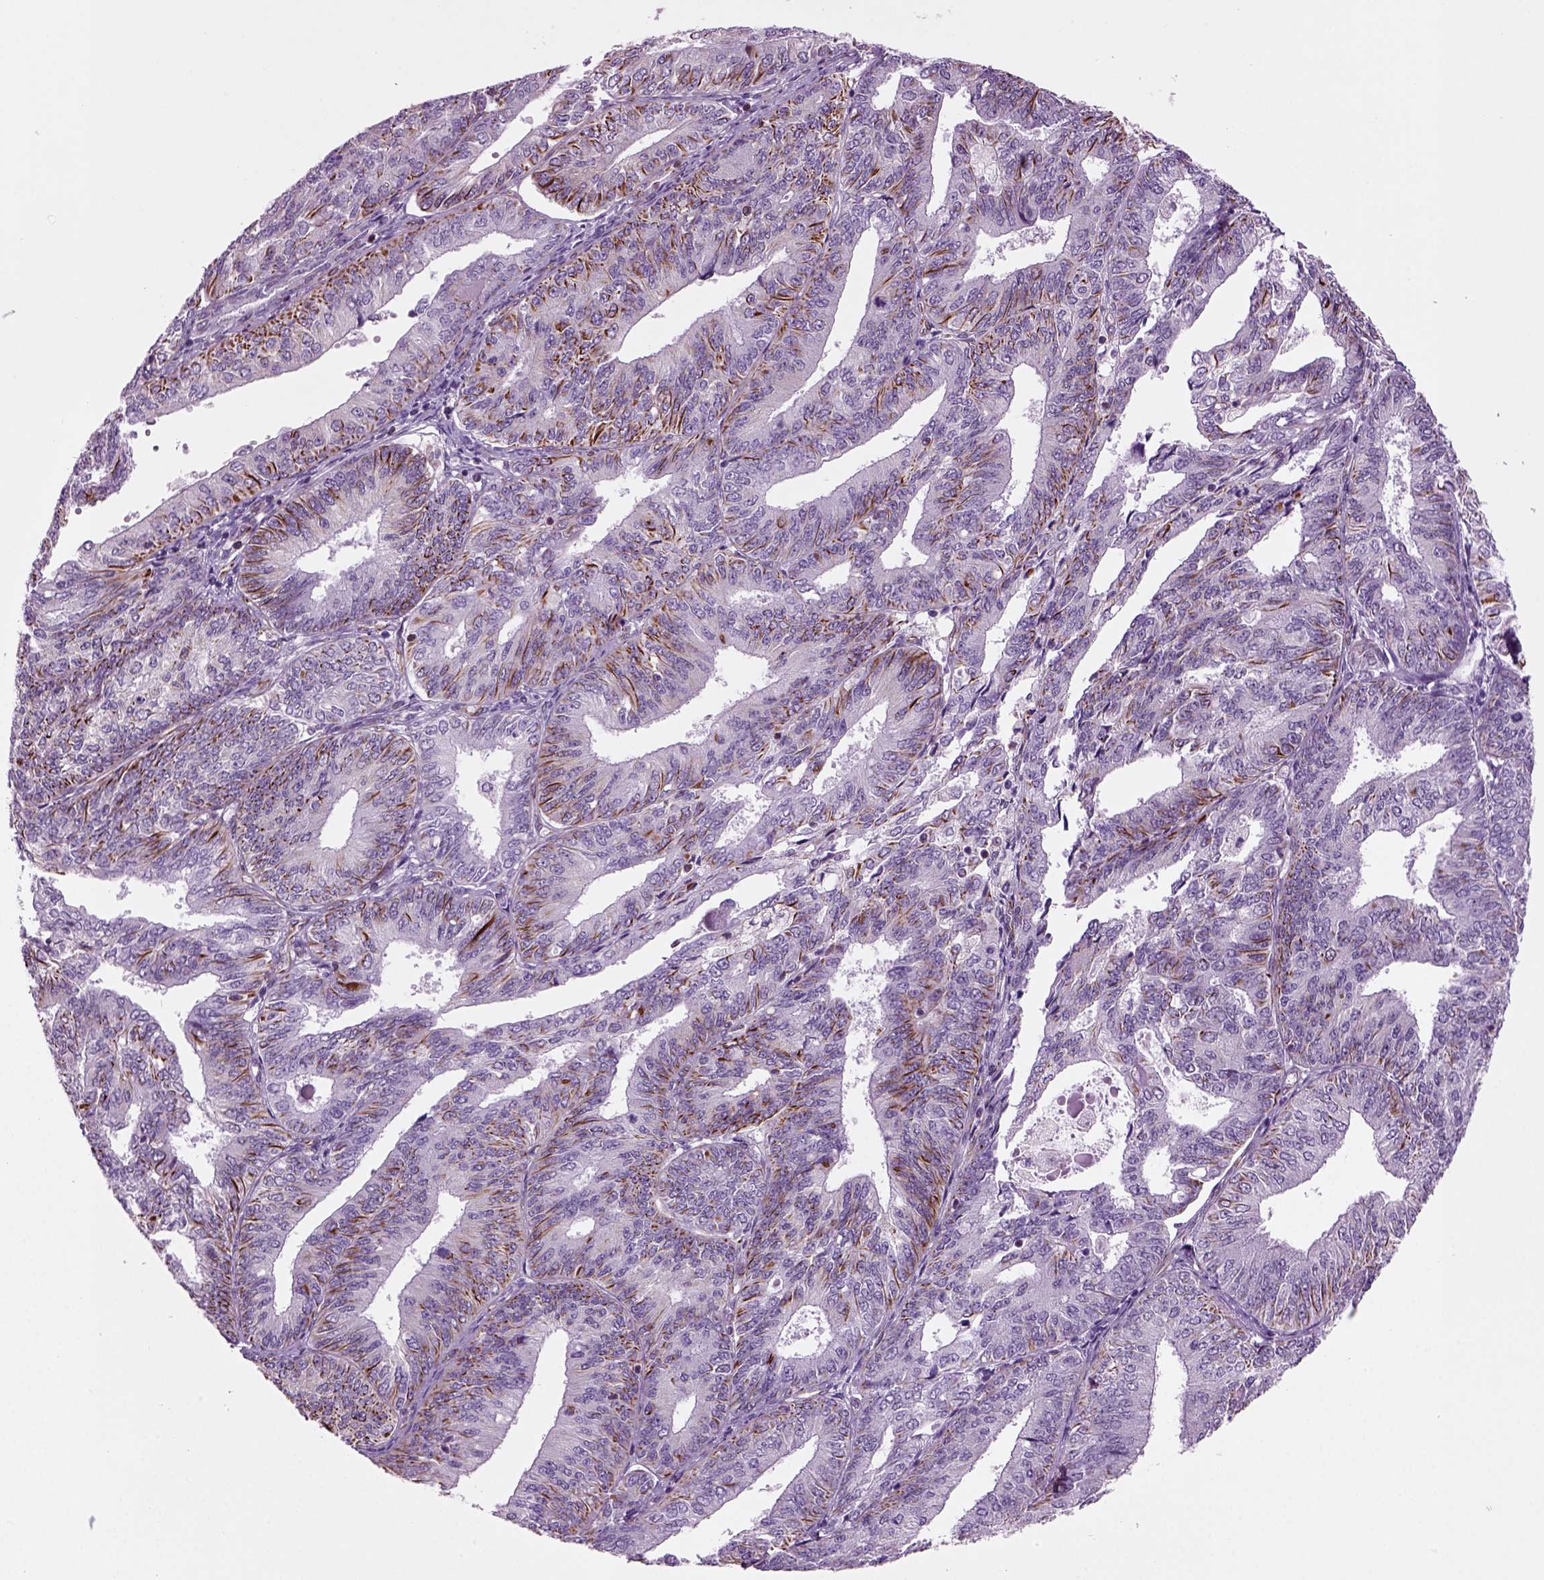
{"staining": {"intensity": "strong", "quantity": "25%-75%", "location": "cytoplasmic/membranous"}, "tissue": "endometrial cancer", "cell_type": "Tumor cells", "image_type": "cancer", "snomed": [{"axis": "morphology", "description": "Adenocarcinoma, NOS"}, {"axis": "topography", "description": "Endometrium"}], "caption": "A photomicrograph of human endometrial adenocarcinoma stained for a protein shows strong cytoplasmic/membranous brown staining in tumor cells.", "gene": "ACER3", "patient": {"sex": "female", "age": 58}}